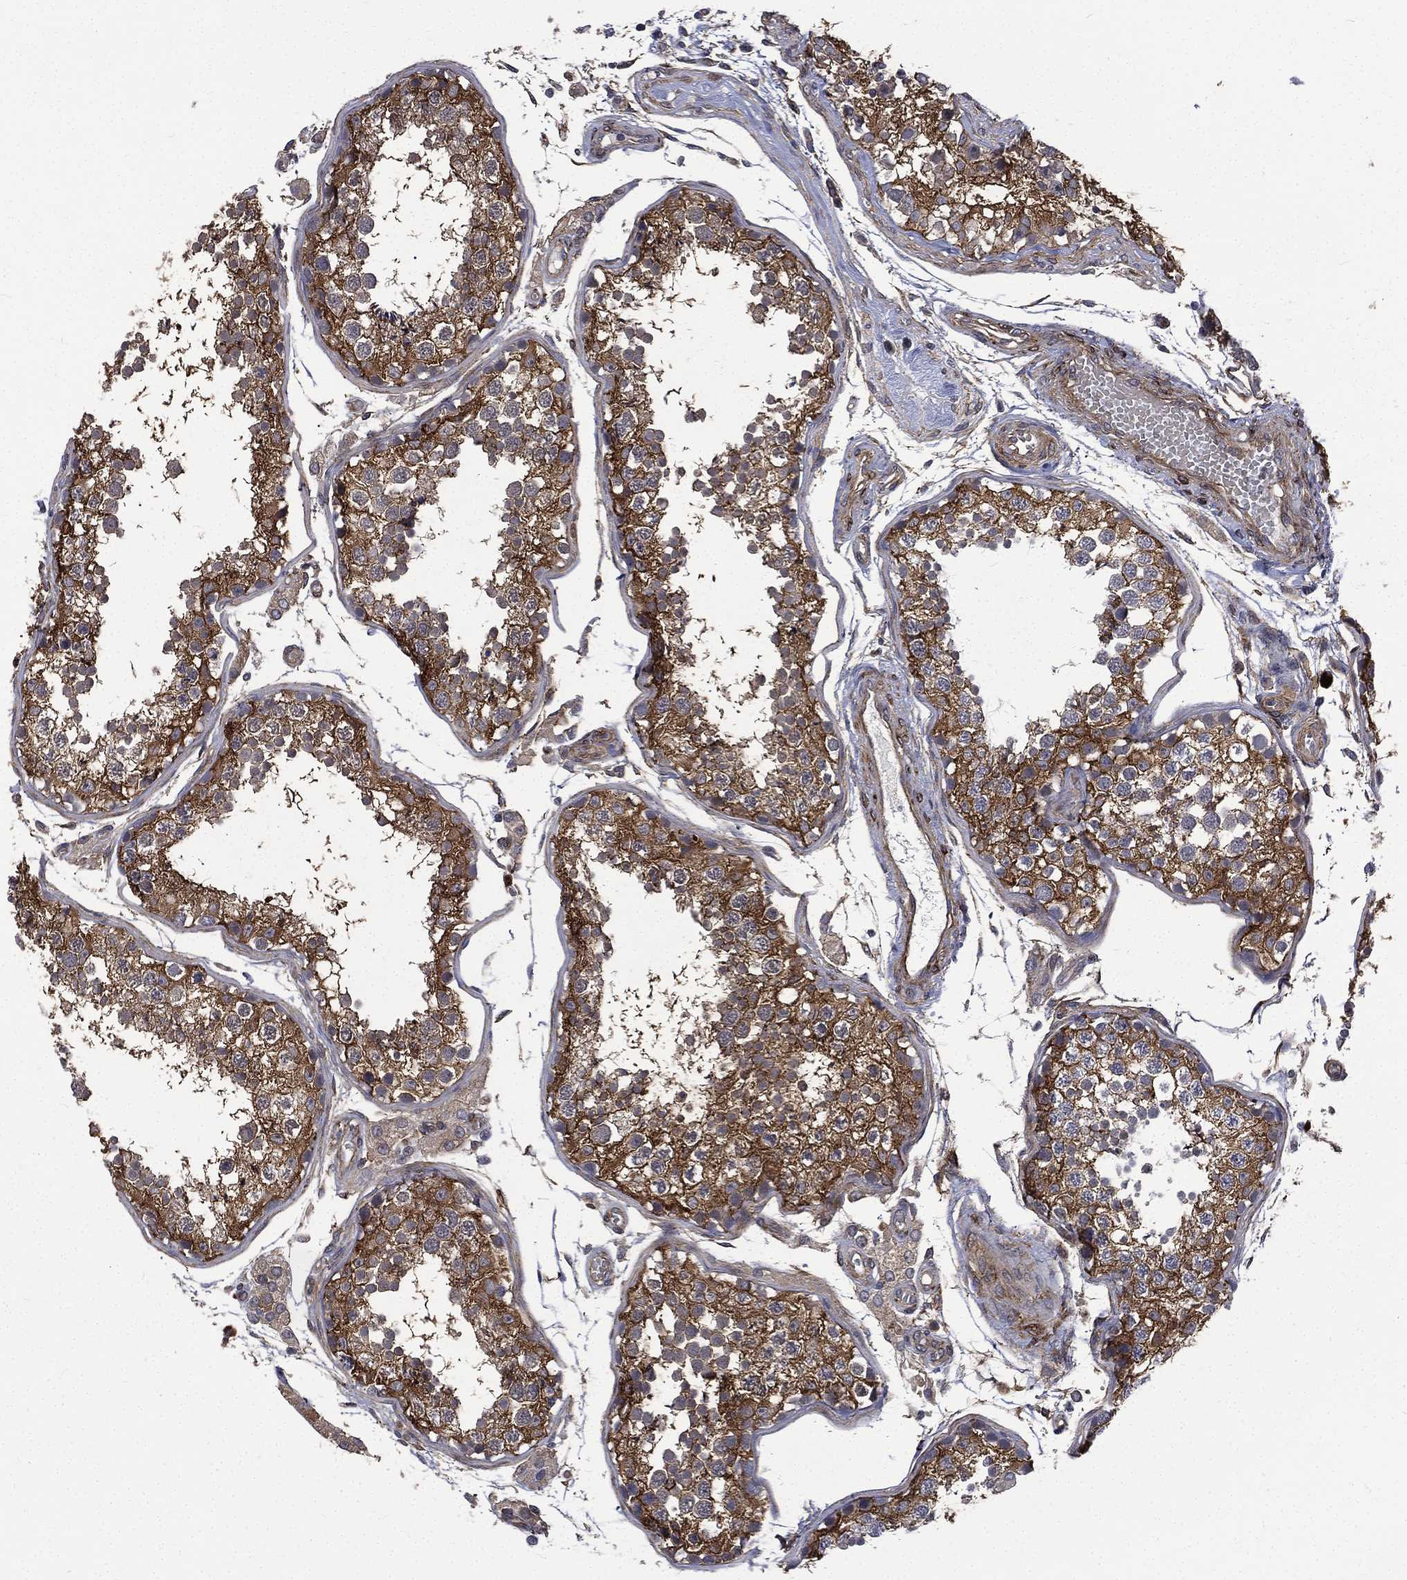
{"staining": {"intensity": "strong", "quantity": "25%-75%", "location": "cytoplasmic/membranous"}, "tissue": "testis", "cell_type": "Cells in seminiferous ducts", "image_type": "normal", "snomed": [{"axis": "morphology", "description": "Normal tissue, NOS"}, {"axis": "topography", "description": "Testis"}], "caption": "An image showing strong cytoplasmic/membranous expression in about 25%-75% of cells in seminiferous ducts in normal testis, as visualized by brown immunohistochemical staining.", "gene": "PPFIBP1", "patient": {"sex": "male", "age": 29}}